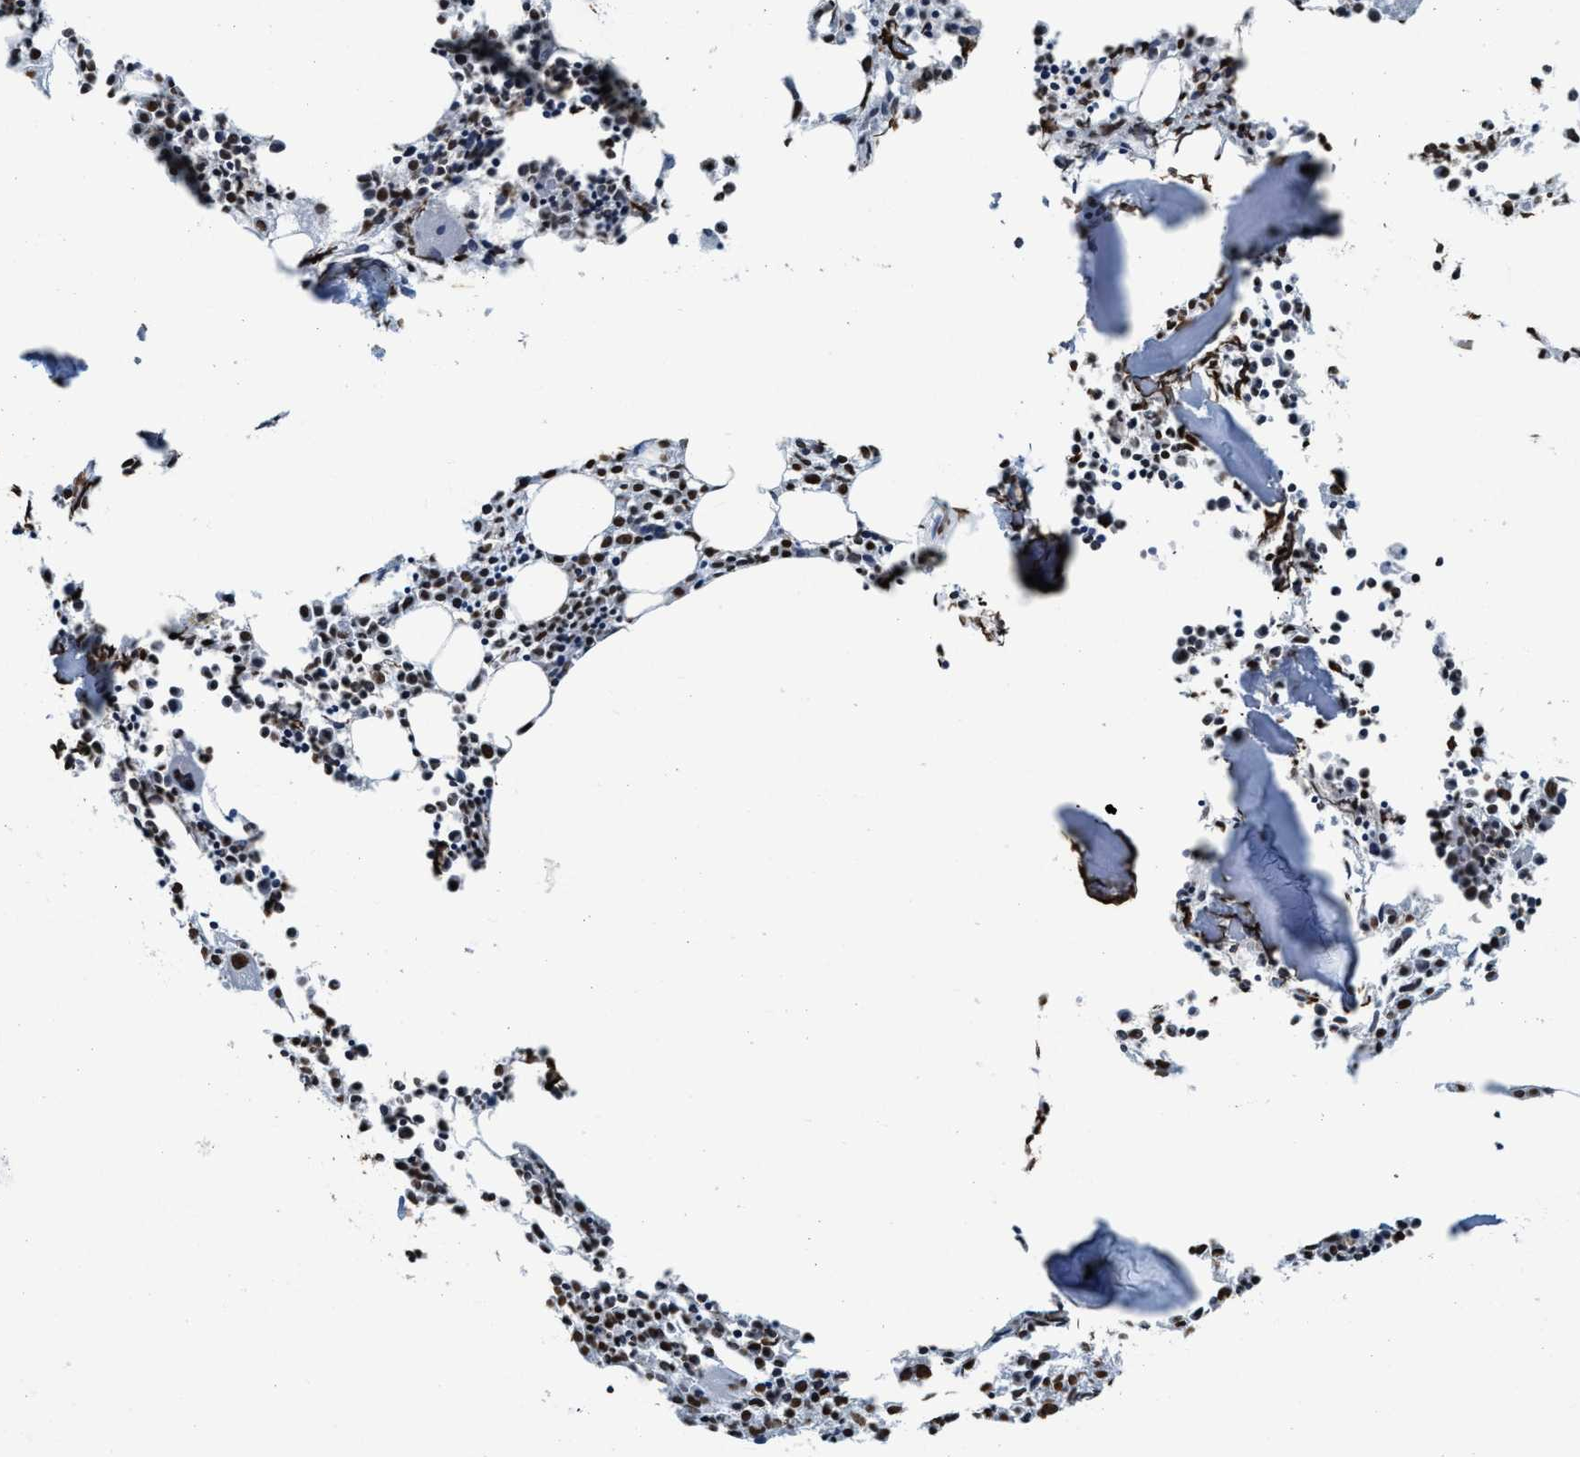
{"staining": {"intensity": "moderate", "quantity": ">75%", "location": "nuclear"}, "tissue": "bone marrow", "cell_type": "Hematopoietic cells", "image_type": "normal", "snomed": [{"axis": "morphology", "description": "Normal tissue, NOS"}, {"axis": "morphology", "description": "Inflammation, NOS"}, {"axis": "topography", "description": "Bone marrow"}], "caption": "DAB immunohistochemical staining of normal human bone marrow displays moderate nuclear protein staining in about >75% of hematopoietic cells. (Stains: DAB (3,3'-diaminobenzidine) in brown, nuclei in blue, Microscopy: brightfield microscopy at high magnification).", "gene": "CCNE2", "patient": {"sex": "male", "age": 25}}